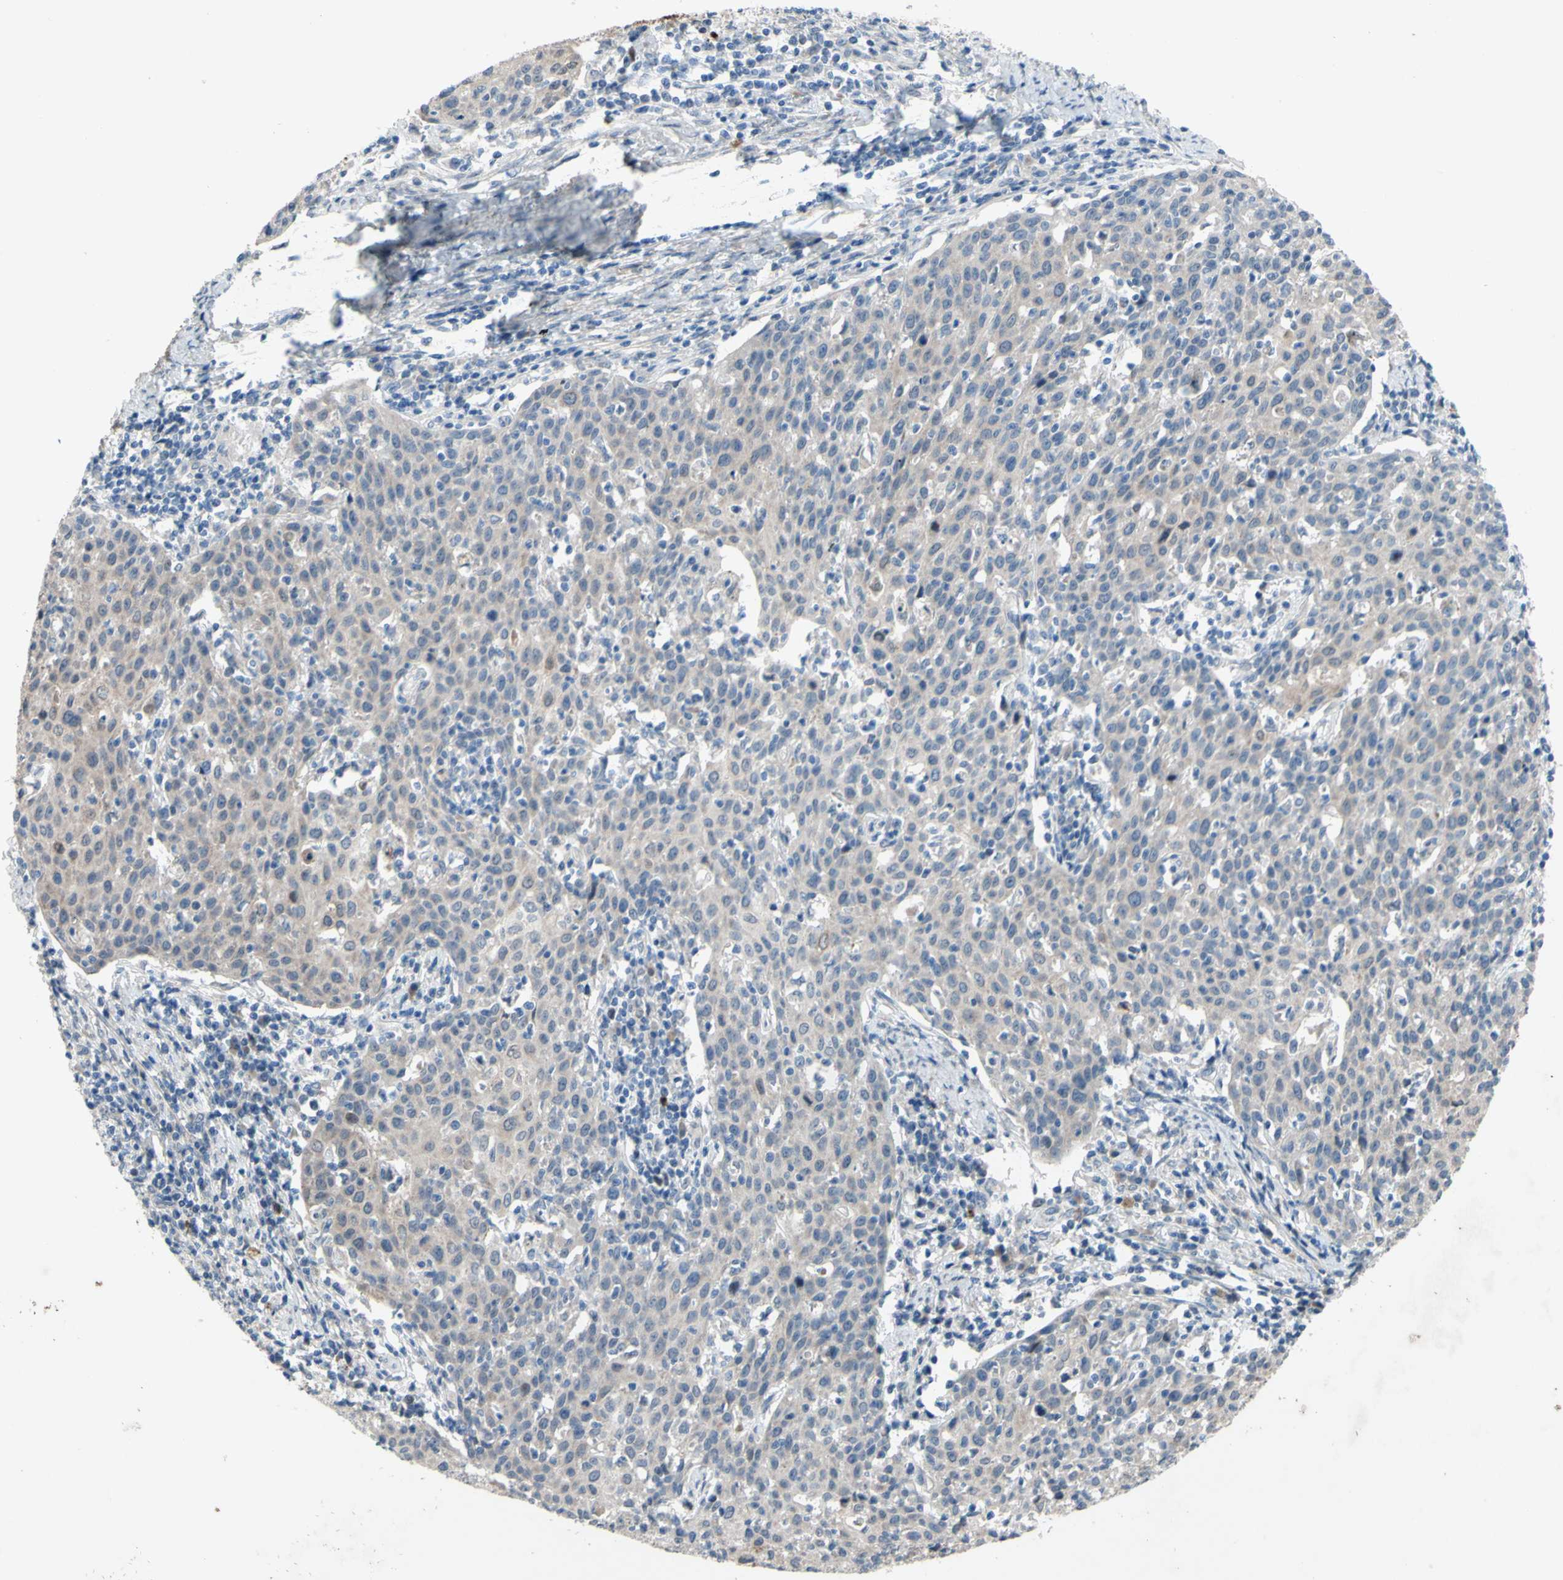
{"staining": {"intensity": "weak", "quantity": ">75%", "location": "cytoplasmic/membranous"}, "tissue": "cervical cancer", "cell_type": "Tumor cells", "image_type": "cancer", "snomed": [{"axis": "morphology", "description": "Squamous cell carcinoma, NOS"}, {"axis": "topography", "description": "Cervix"}], "caption": "Cervical cancer stained for a protein (brown) reveals weak cytoplasmic/membranous positive positivity in approximately >75% of tumor cells.", "gene": "GRAMD2B", "patient": {"sex": "female", "age": 38}}